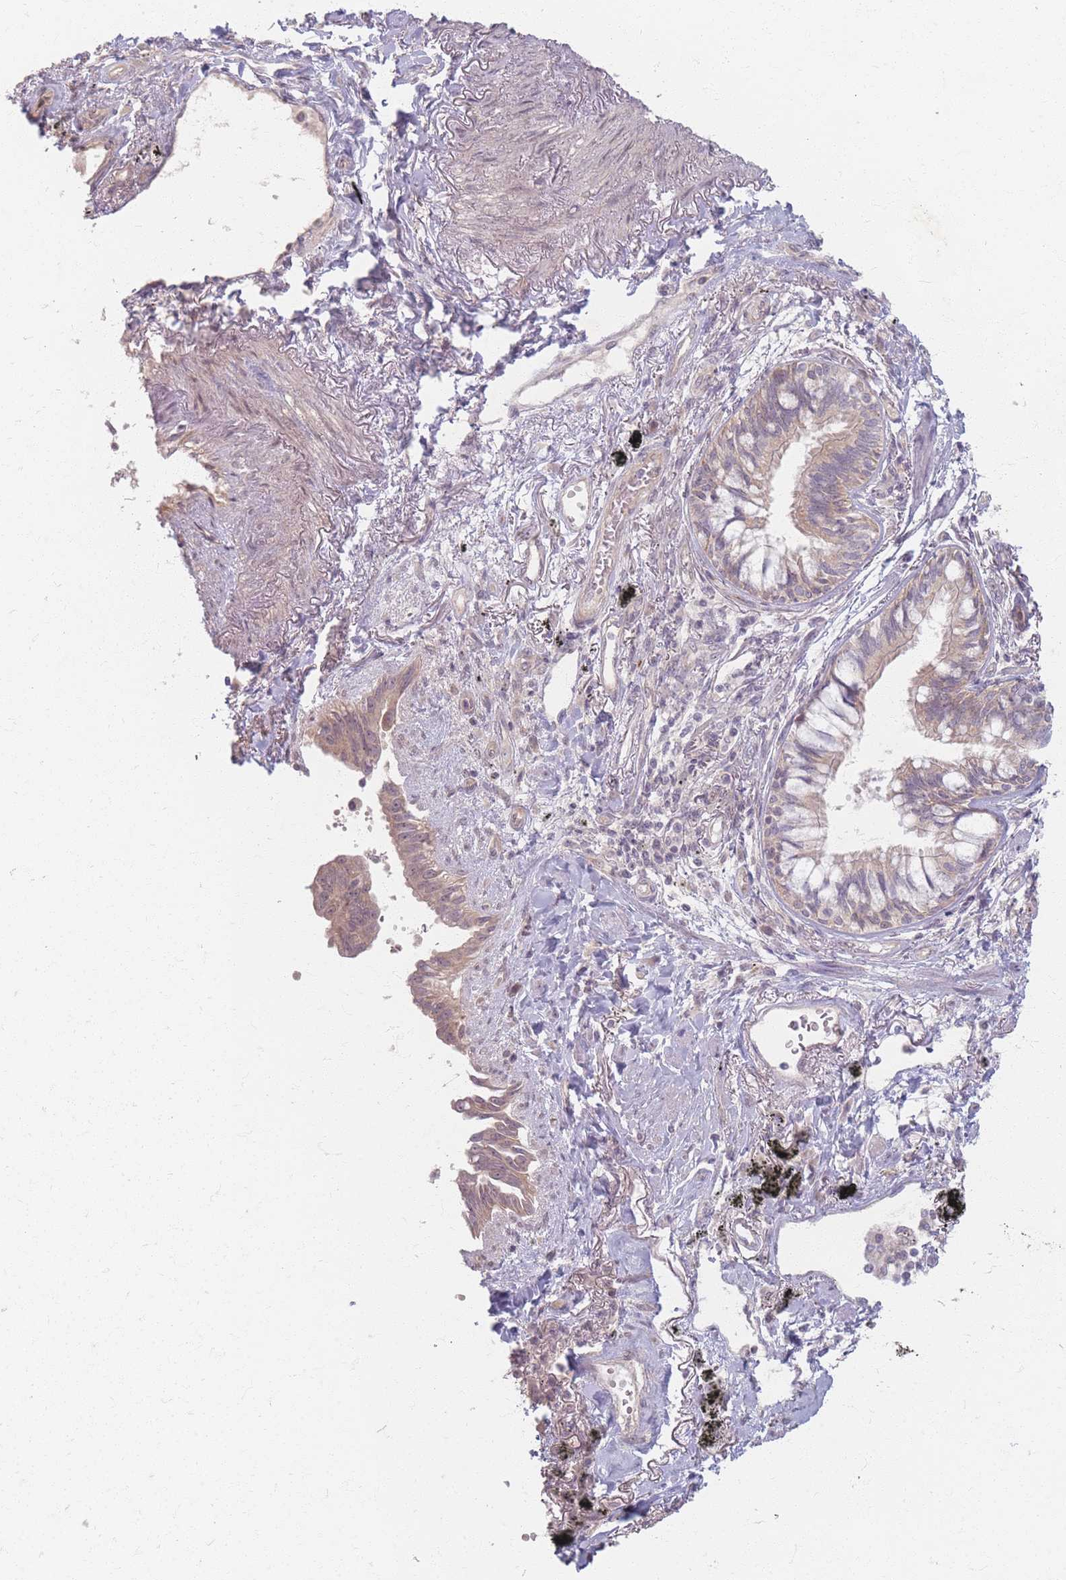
{"staining": {"intensity": "moderate", "quantity": "25%-75%", "location": "cytoplasmic/membranous"}, "tissue": "lung cancer", "cell_type": "Tumor cells", "image_type": "cancer", "snomed": [{"axis": "morphology", "description": "Adenocarcinoma, NOS"}, {"axis": "topography", "description": "Lung"}], "caption": "Brown immunohistochemical staining in human lung cancer shows moderate cytoplasmic/membranous positivity in about 25%-75% of tumor cells. (DAB = brown stain, brightfield microscopy at high magnification).", "gene": "GABRA6", "patient": {"sex": "male", "age": 67}}